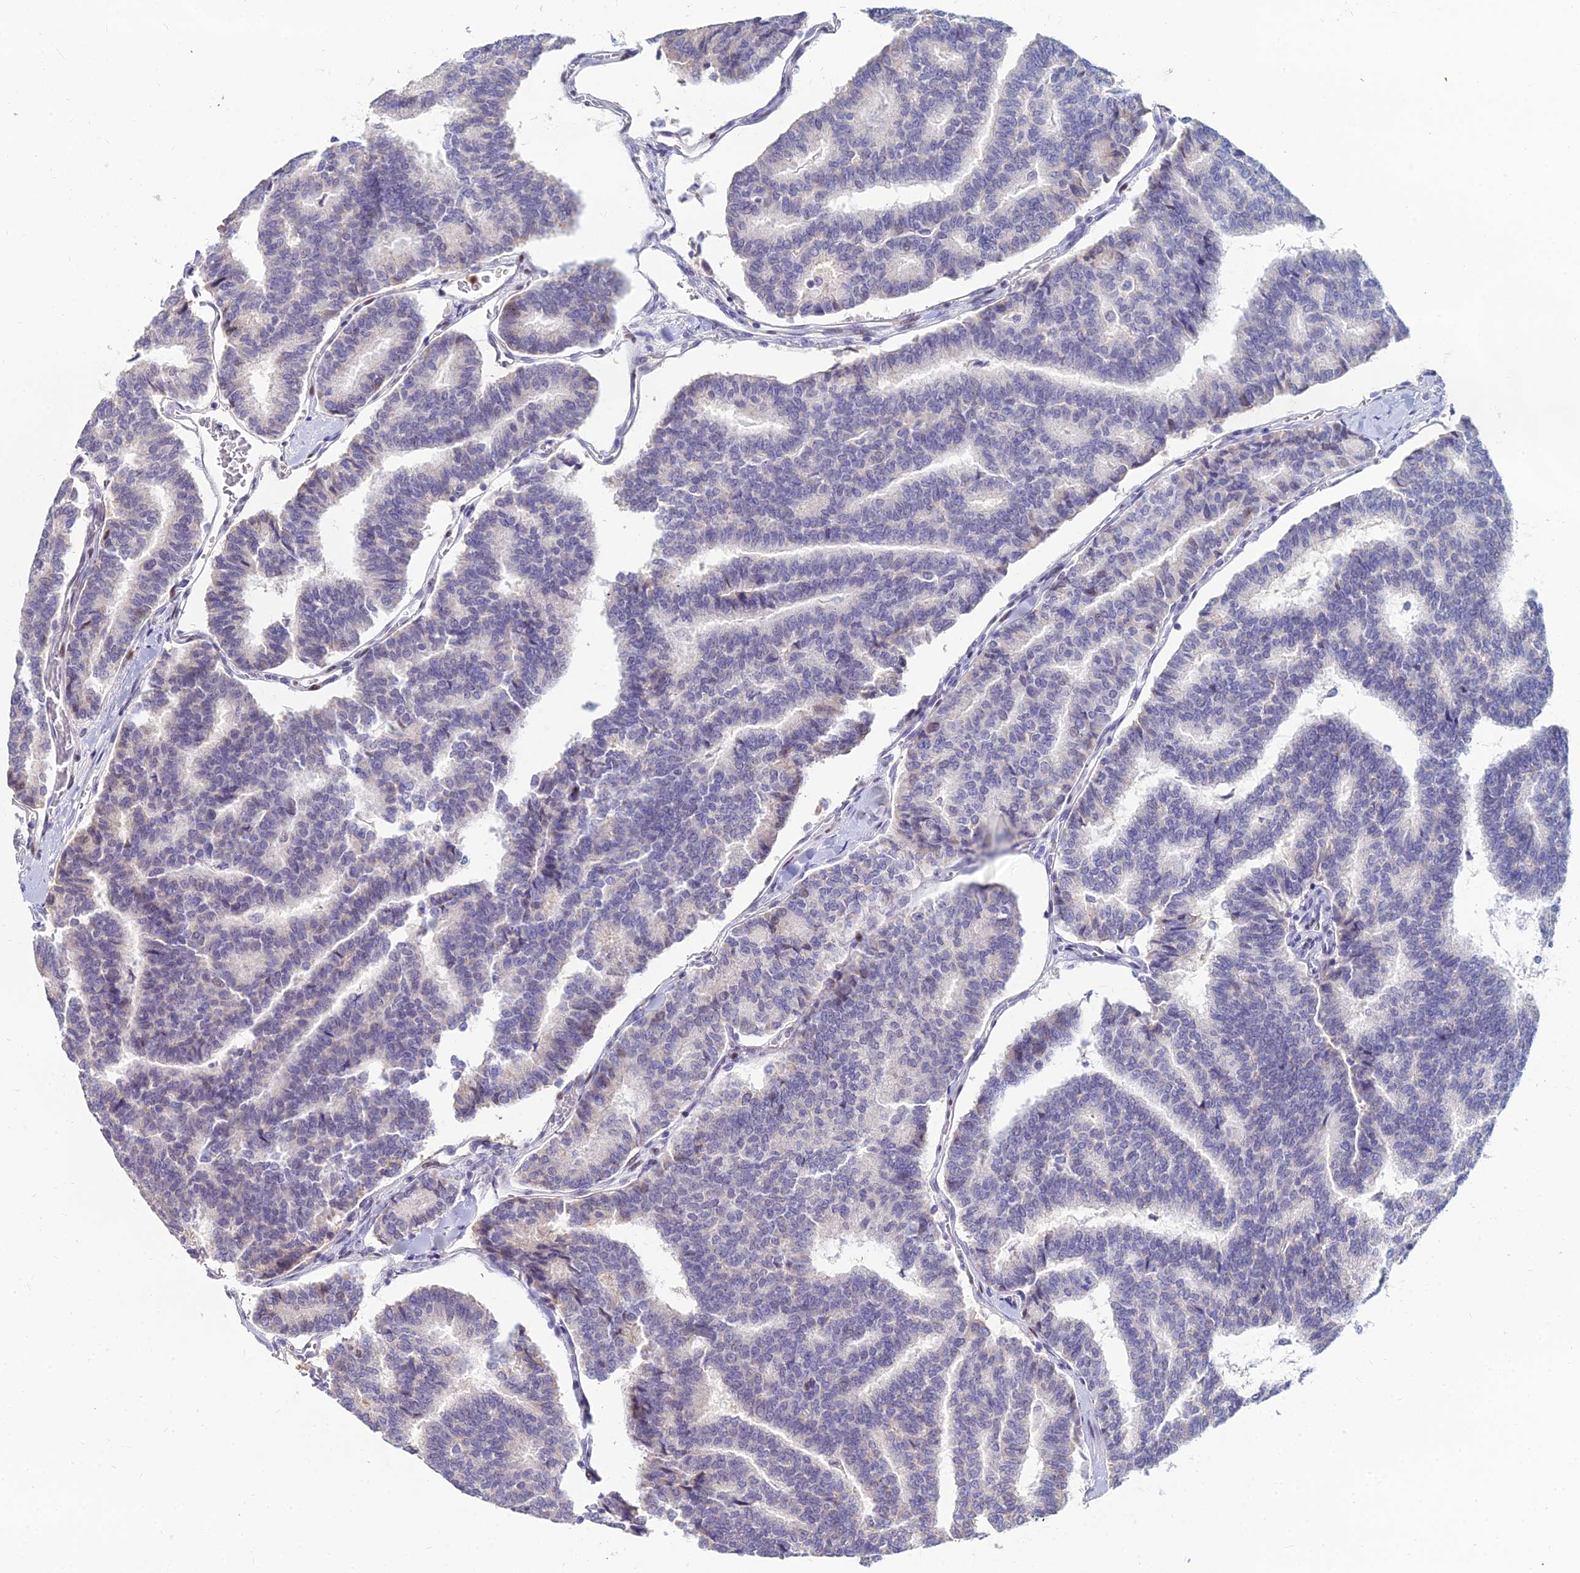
{"staining": {"intensity": "negative", "quantity": "none", "location": "none"}, "tissue": "thyroid cancer", "cell_type": "Tumor cells", "image_type": "cancer", "snomed": [{"axis": "morphology", "description": "Papillary adenocarcinoma, NOS"}, {"axis": "topography", "description": "Thyroid gland"}], "caption": "DAB (3,3'-diaminobenzidine) immunohistochemical staining of thyroid papillary adenocarcinoma reveals no significant expression in tumor cells.", "gene": "GOLGA6D", "patient": {"sex": "female", "age": 35}}